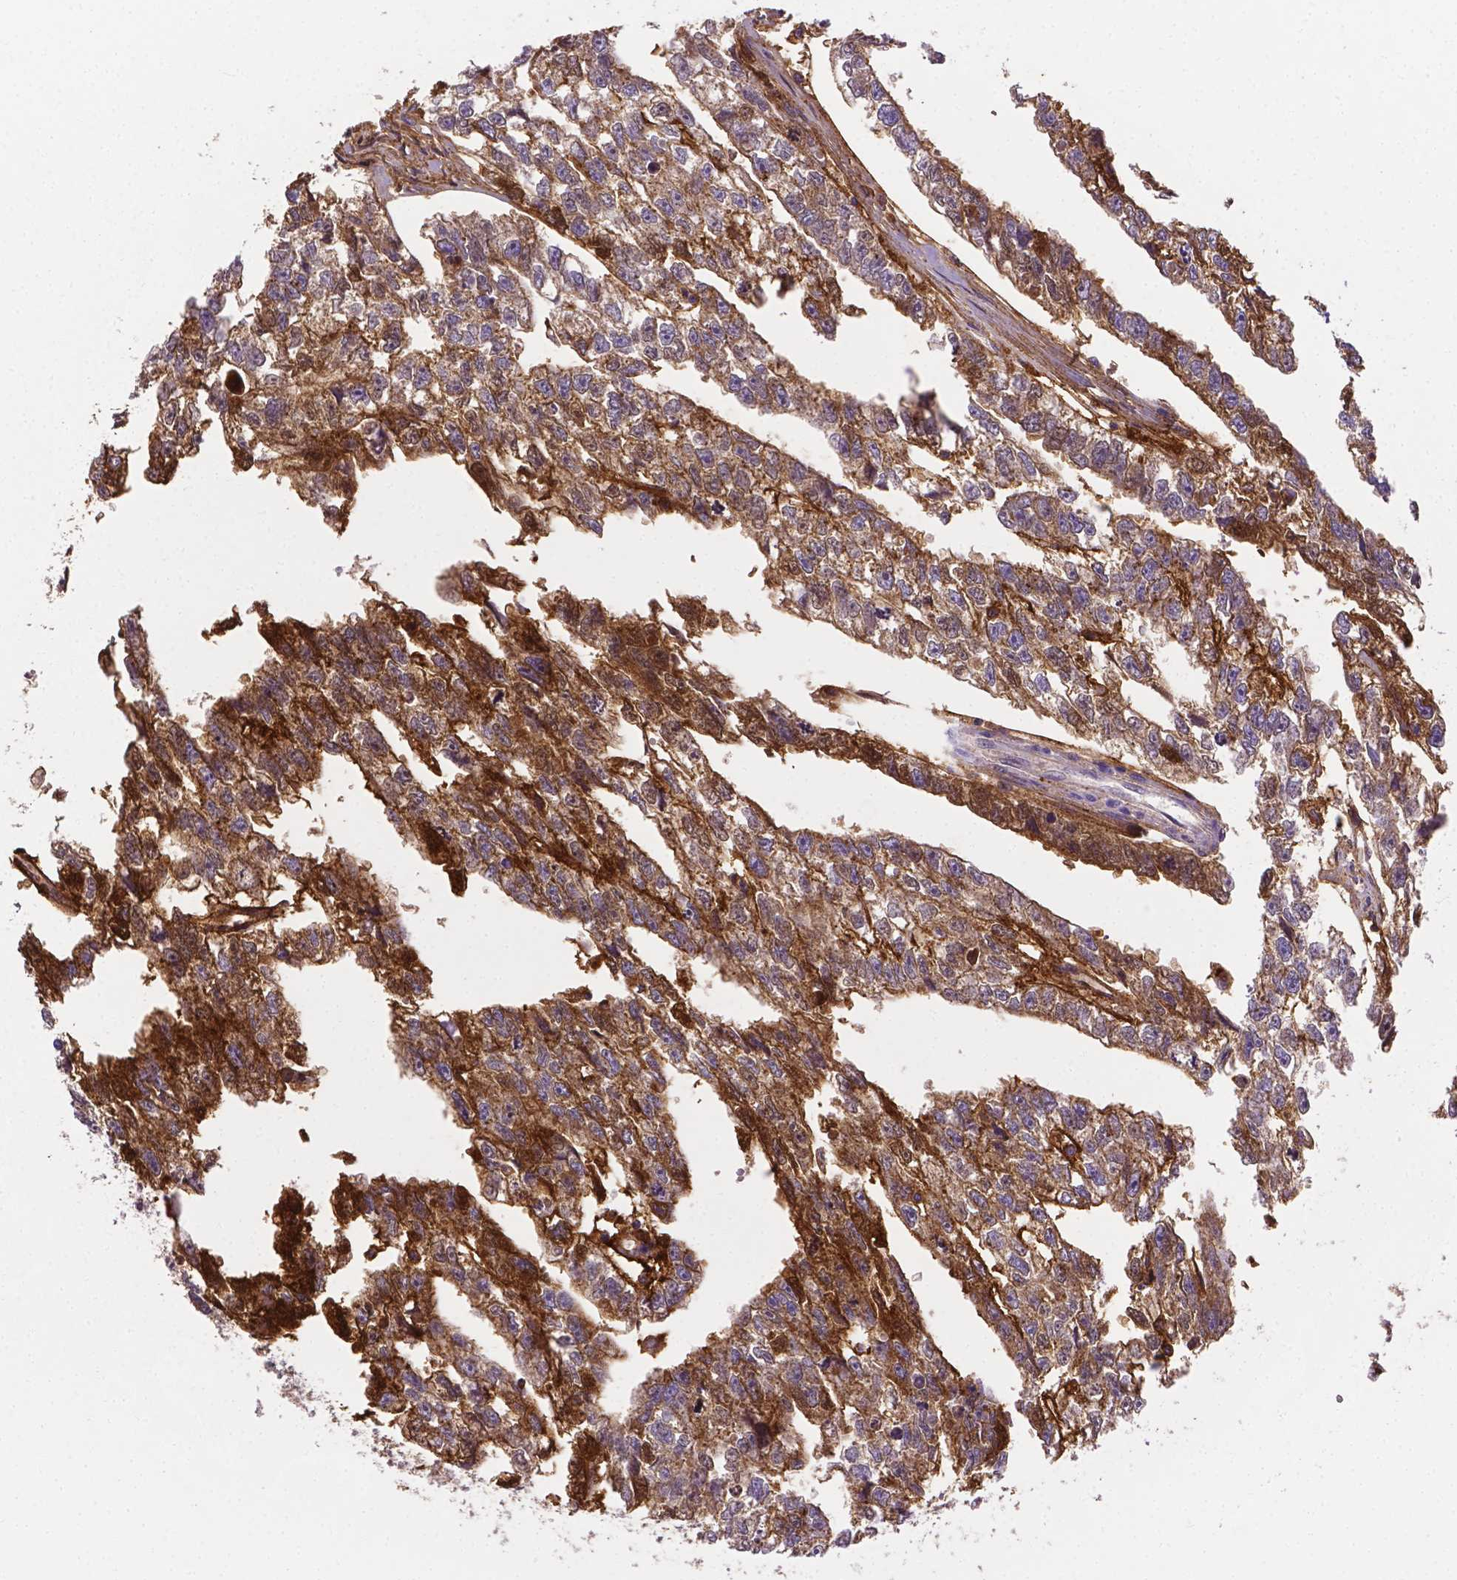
{"staining": {"intensity": "moderate", "quantity": "25%-75%", "location": "cytoplasmic/membranous"}, "tissue": "testis cancer", "cell_type": "Tumor cells", "image_type": "cancer", "snomed": [{"axis": "morphology", "description": "Carcinoma, Embryonal, NOS"}, {"axis": "morphology", "description": "Teratoma, malignant, NOS"}, {"axis": "topography", "description": "Testis"}], "caption": "This is a histology image of immunohistochemistry staining of testis malignant teratoma, which shows moderate staining in the cytoplasmic/membranous of tumor cells.", "gene": "APOE", "patient": {"sex": "male", "age": 44}}